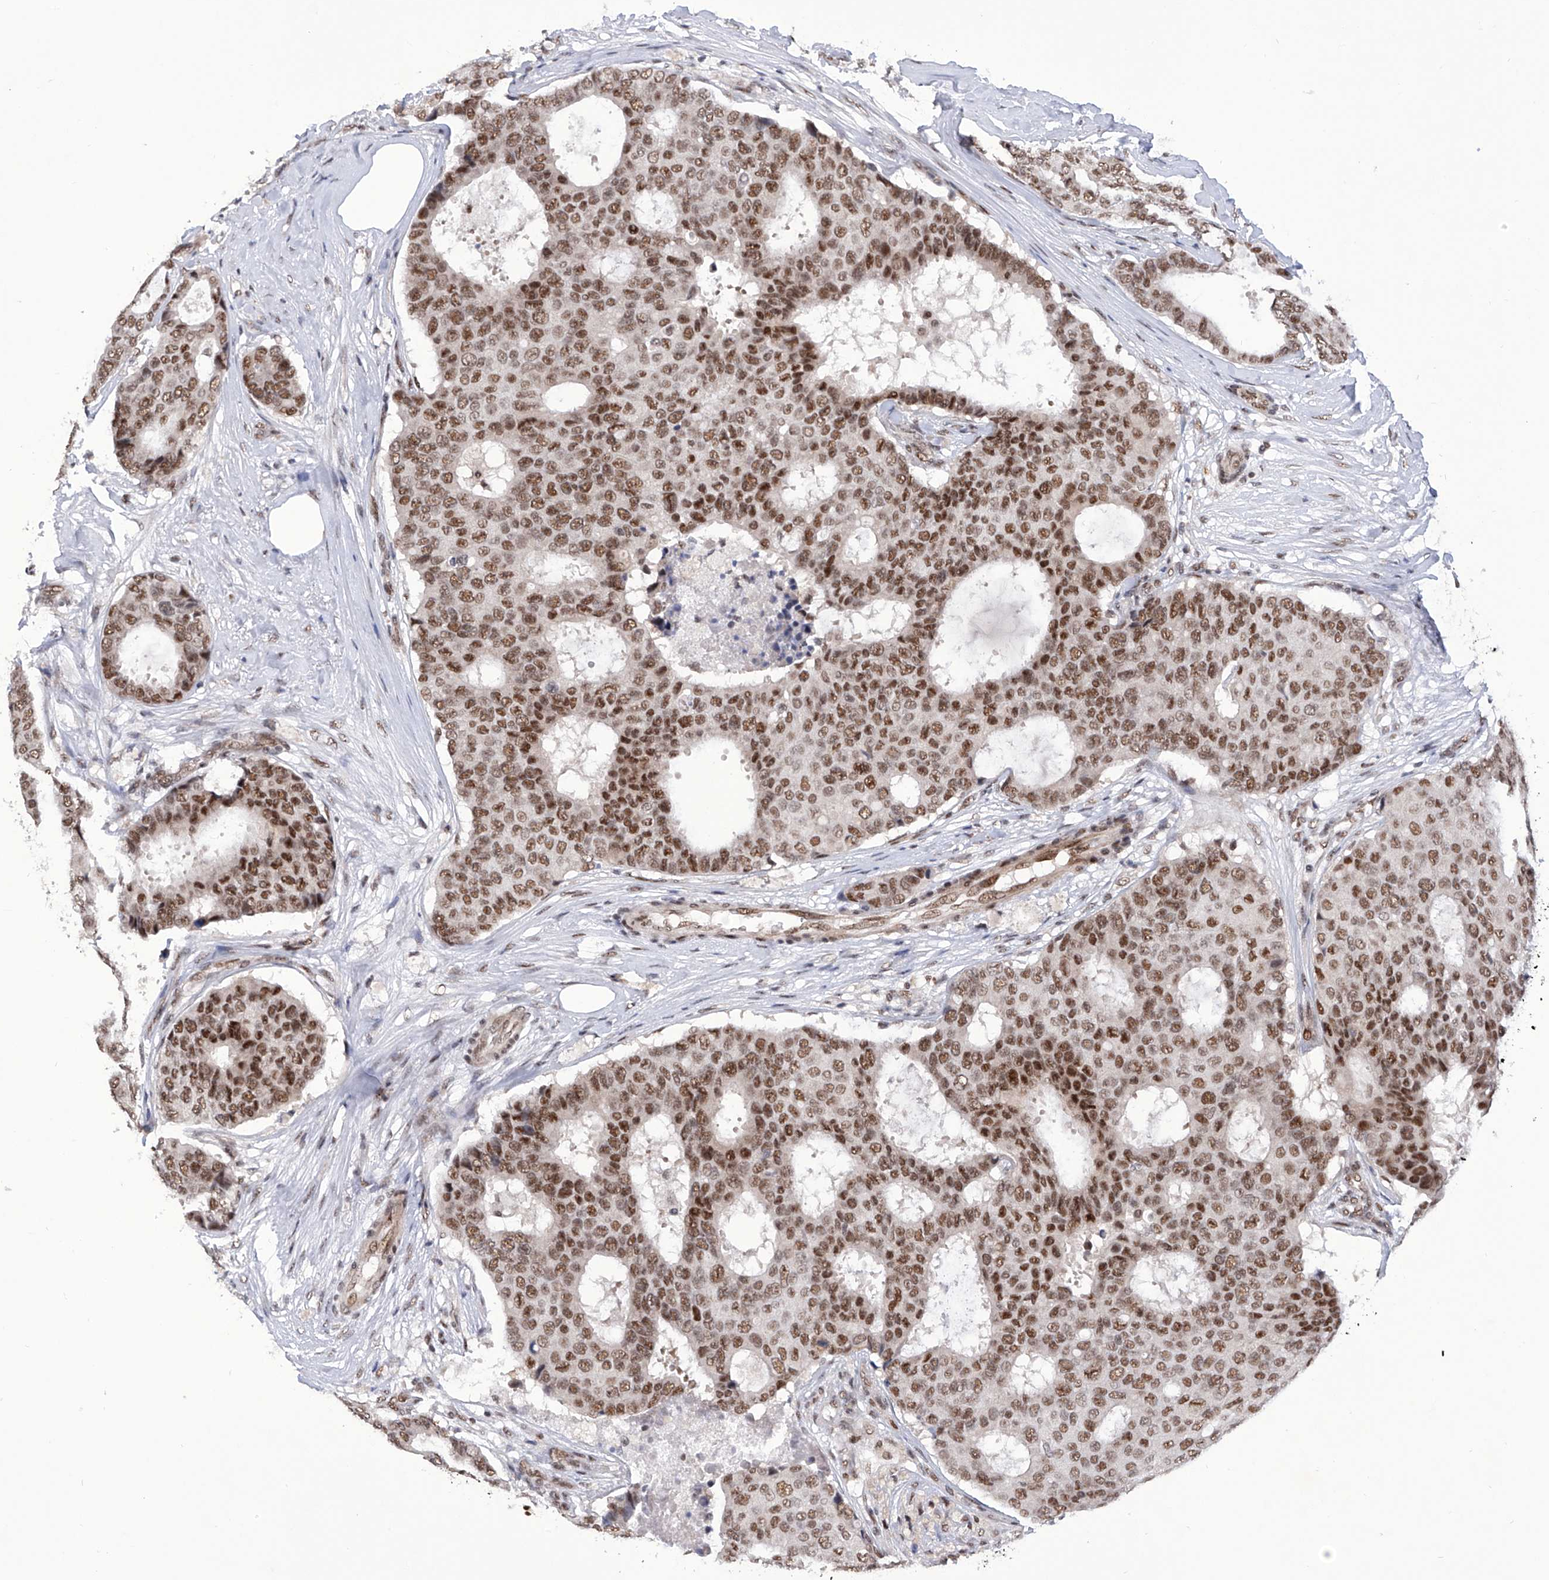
{"staining": {"intensity": "moderate", "quantity": ">75%", "location": "nuclear"}, "tissue": "breast cancer", "cell_type": "Tumor cells", "image_type": "cancer", "snomed": [{"axis": "morphology", "description": "Duct carcinoma"}, {"axis": "topography", "description": "Breast"}], "caption": "Immunohistochemistry of human breast infiltrating ductal carcinoma shows medium levels of moderate nuclear positivity in approximately >75% of tumor cells.", "gene": "RAD54L", "patient": {"sex": "female", "age": 75}}